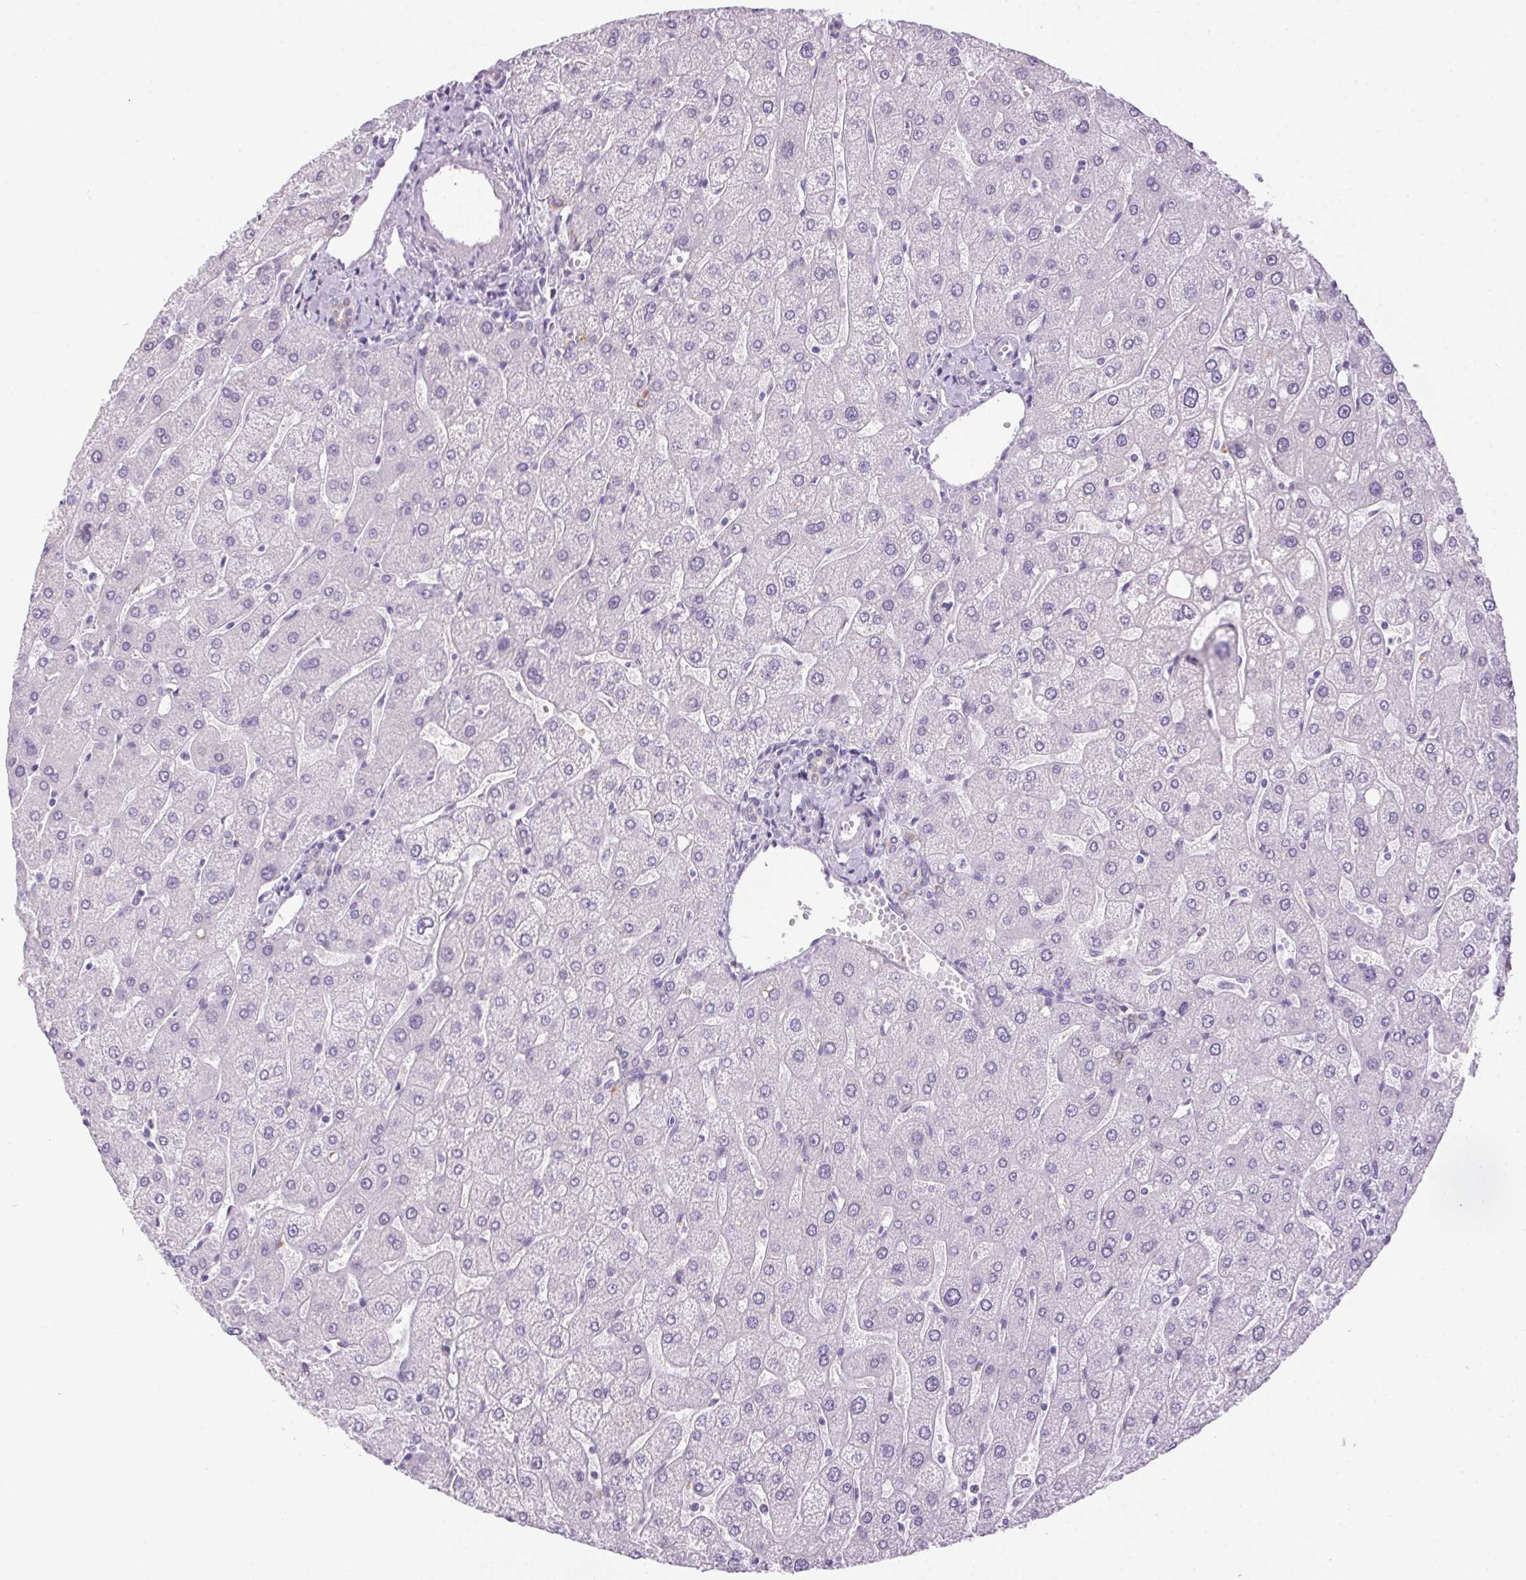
{"staining": {"intensity": "negative", "quantity": "none", "location": "none"}, "tissue": "liver", "cell_type": "Cholangiocytes", "image_type": "normal", "snomed": [{"axis": "morphology", "description": "Normal tissue, NOS"}, {"axis": "topography", "description": "Liver"}], "caption": "Protein analysis of benign liver reveals no significant staining in cholangiocytes.", "gene": "POPDC2", "patient": {"sex": "male", "age": 67}}